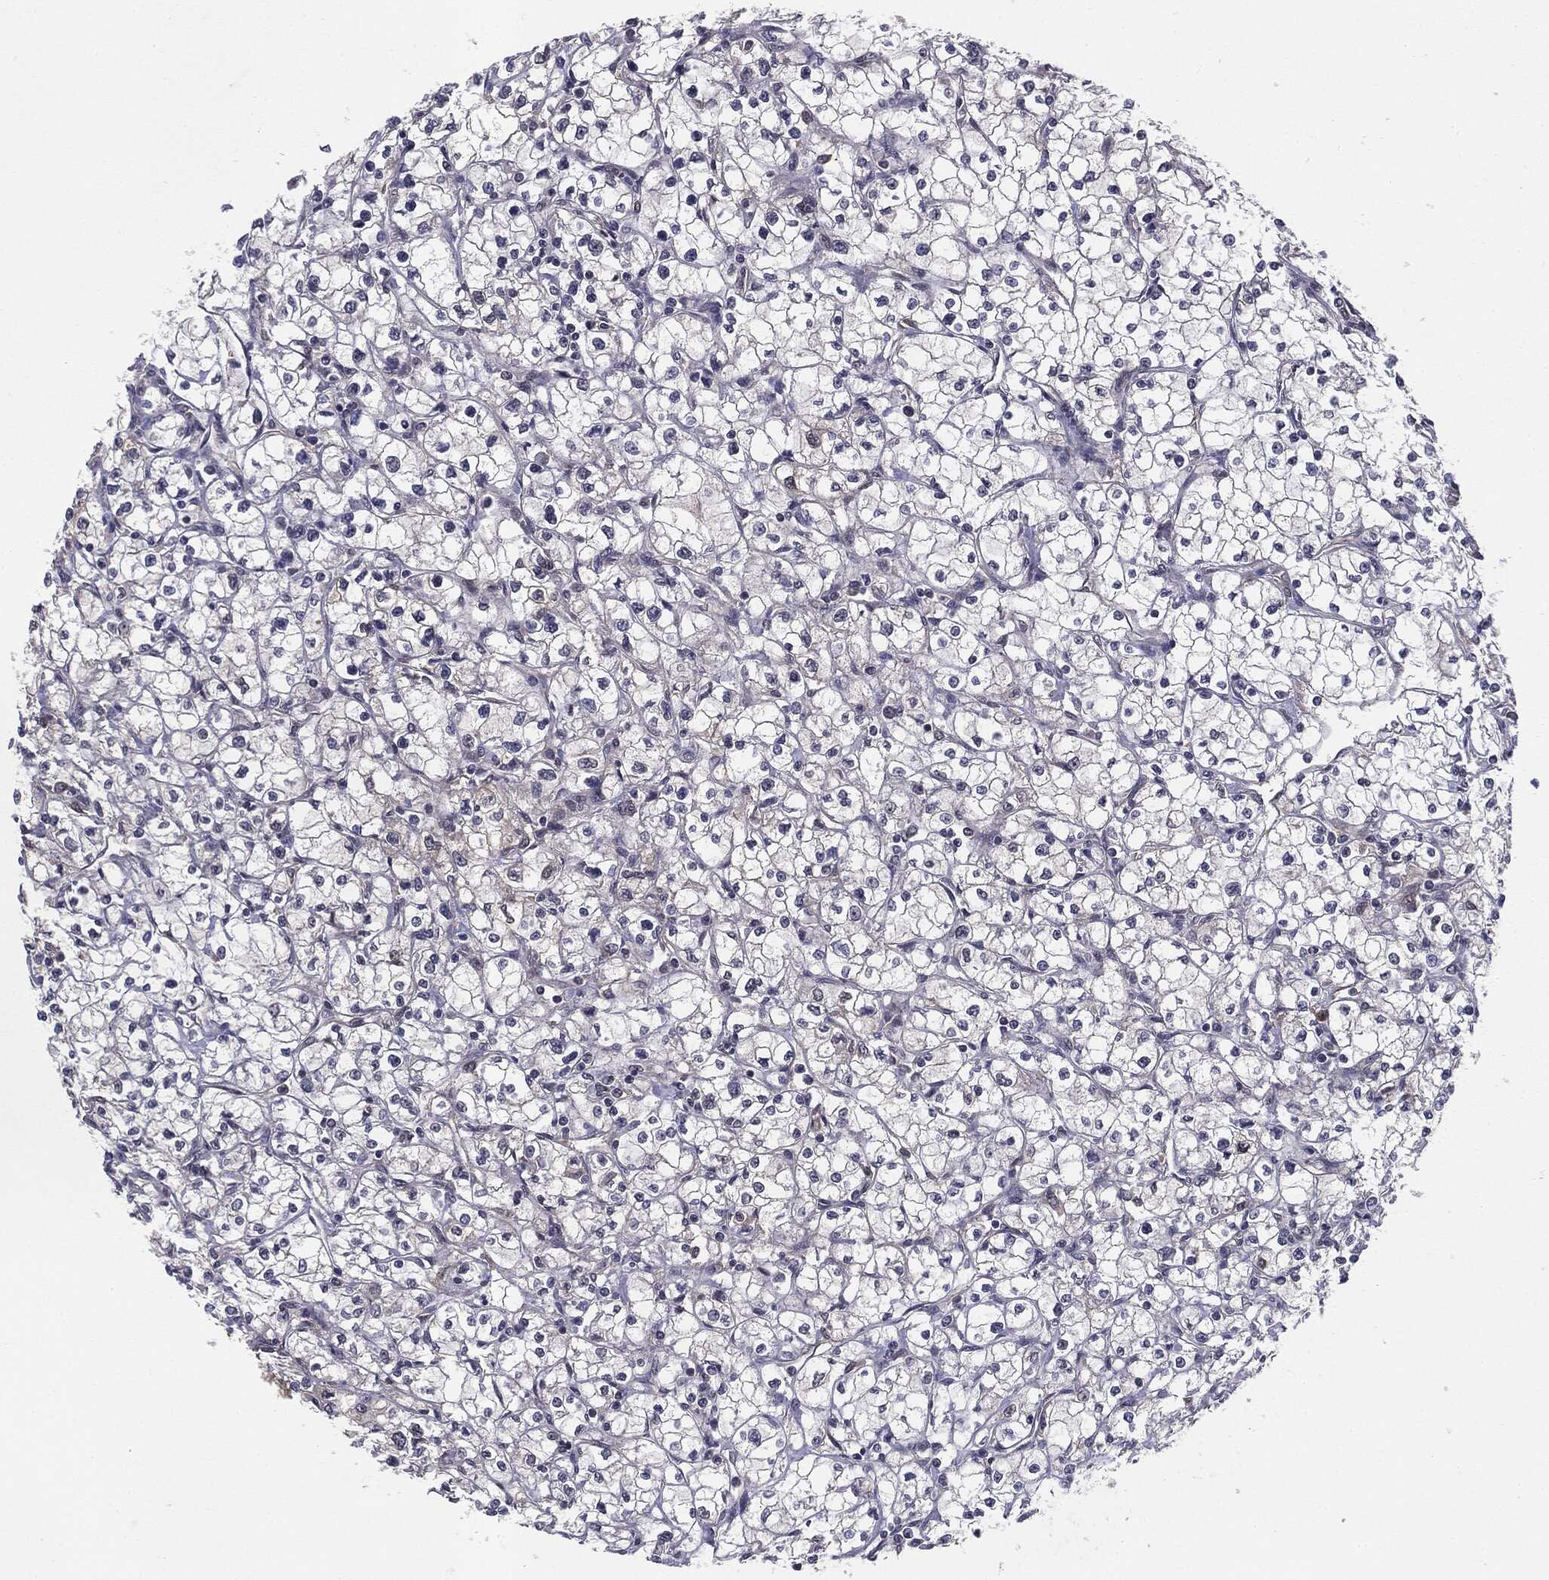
{"staining": {"intensity": "negative", "quantity": "none", "location": "none"}, "tissue": "renal cancer", "cell_type": "Tumor cells", "image_type": "cancer", "snomed": [{"axis": "morphology", "description": "Adenocarcinoma, NOS"}, {"axis": "topography", "description": "Kidney"}], "caption": "An immunohistochemistry (IHC) image of renal cancer is shown. There is no staining in tumor cells of renal cancer. (Brightfield microscopy of DAB (3,3'-diaminobenzidine) immunohistochemistry at high magnification).", "gene": "KRT7", "patient": {"sex": "male", "age": 67}}